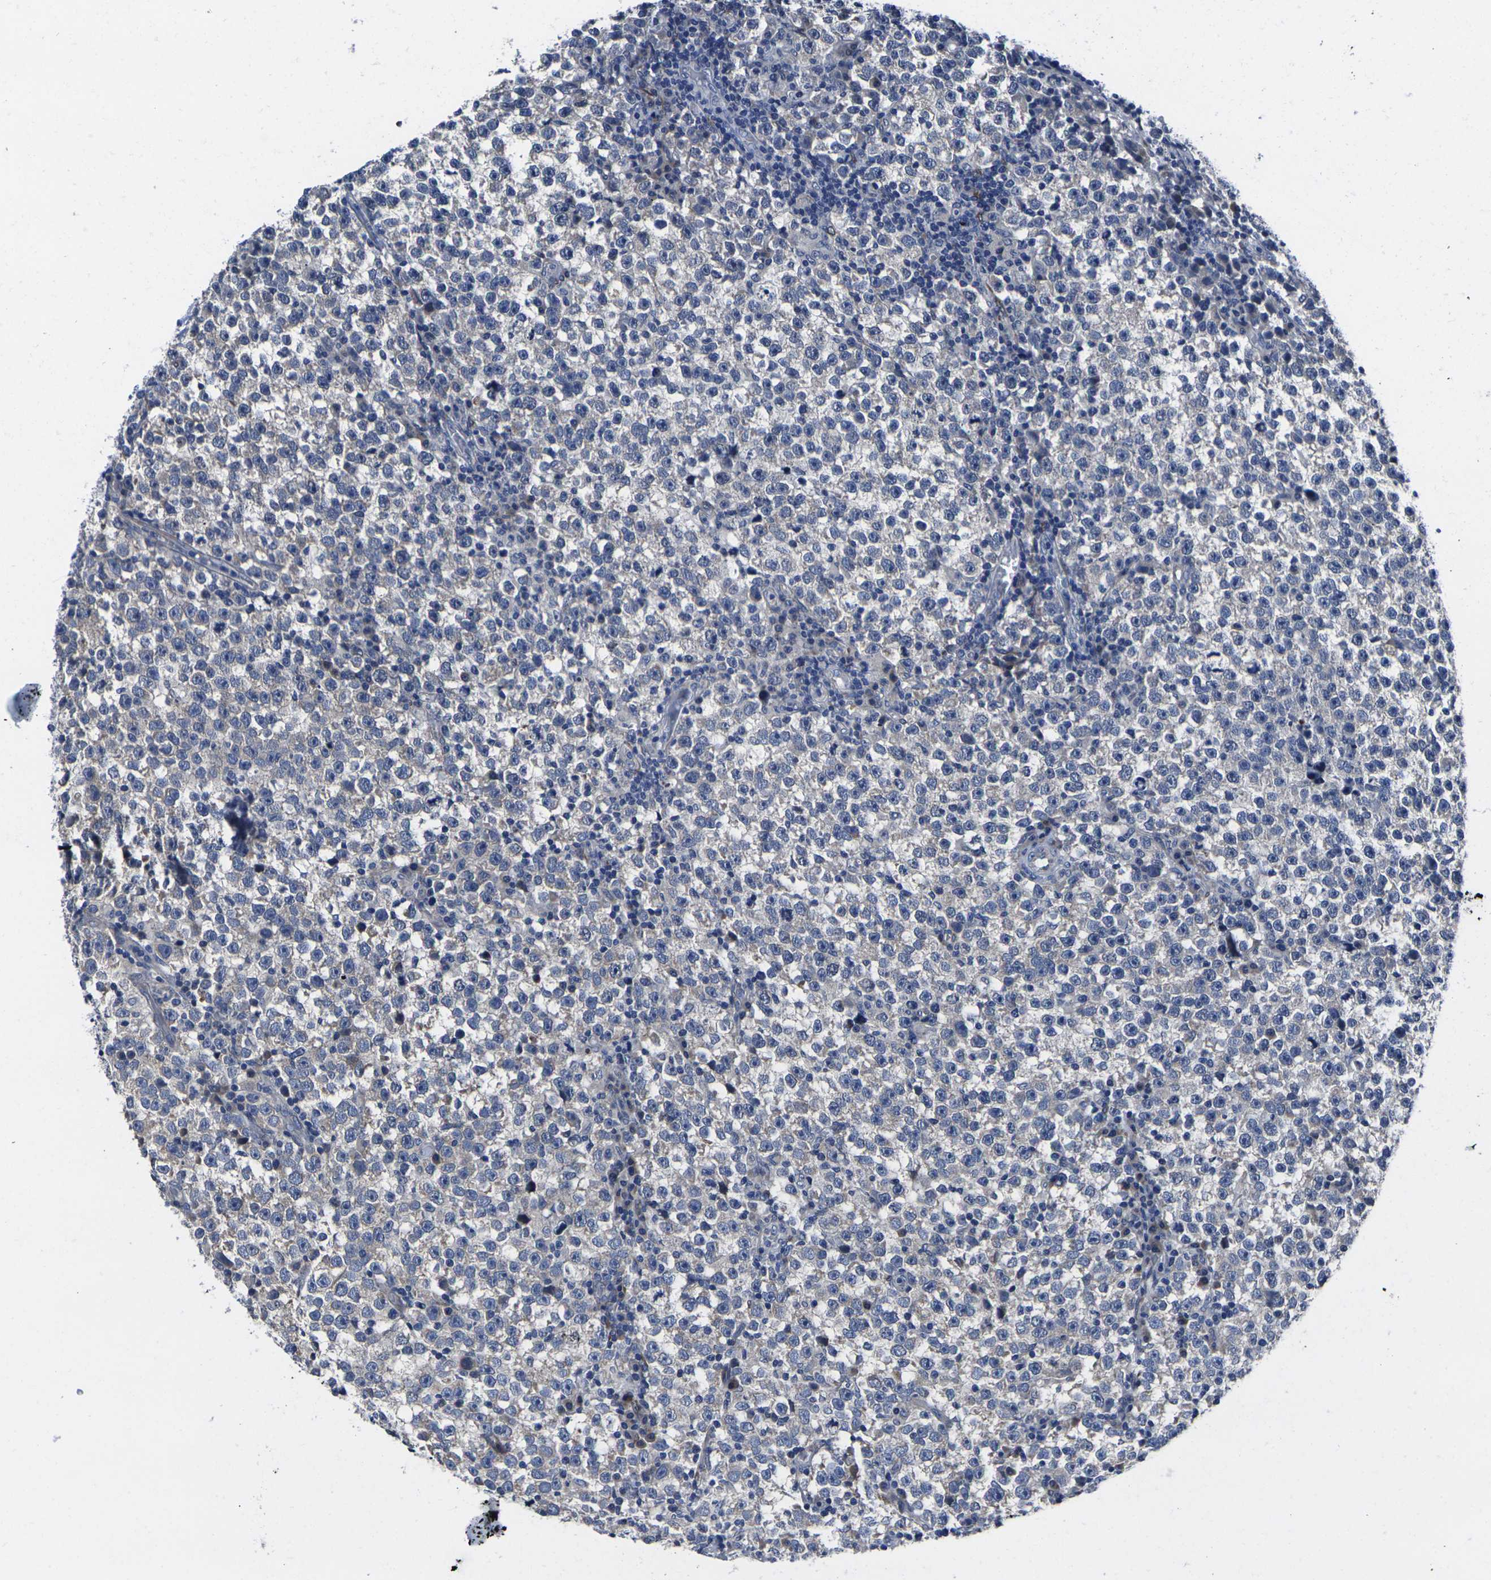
{"staining": {"intensity": "negative", "quantity": "none", "location": "none"}, "tissue": "testis cancer", "cell_type": "Tumor cells", "image_type": "cancer", "snomed": [{"axis": "morphology", "description": "Seminoma, NOS"}, {"axis": "topography", "description": "Testis"}], "caption": "Immunohistochemistry micrograph of neoplastic tissue: testis cancer (seminoma) stained with DAB displays no significant protein expression in tumor cells.", "gene": "CYP2C8", "patient": {"sex": "male", "age": 43}}